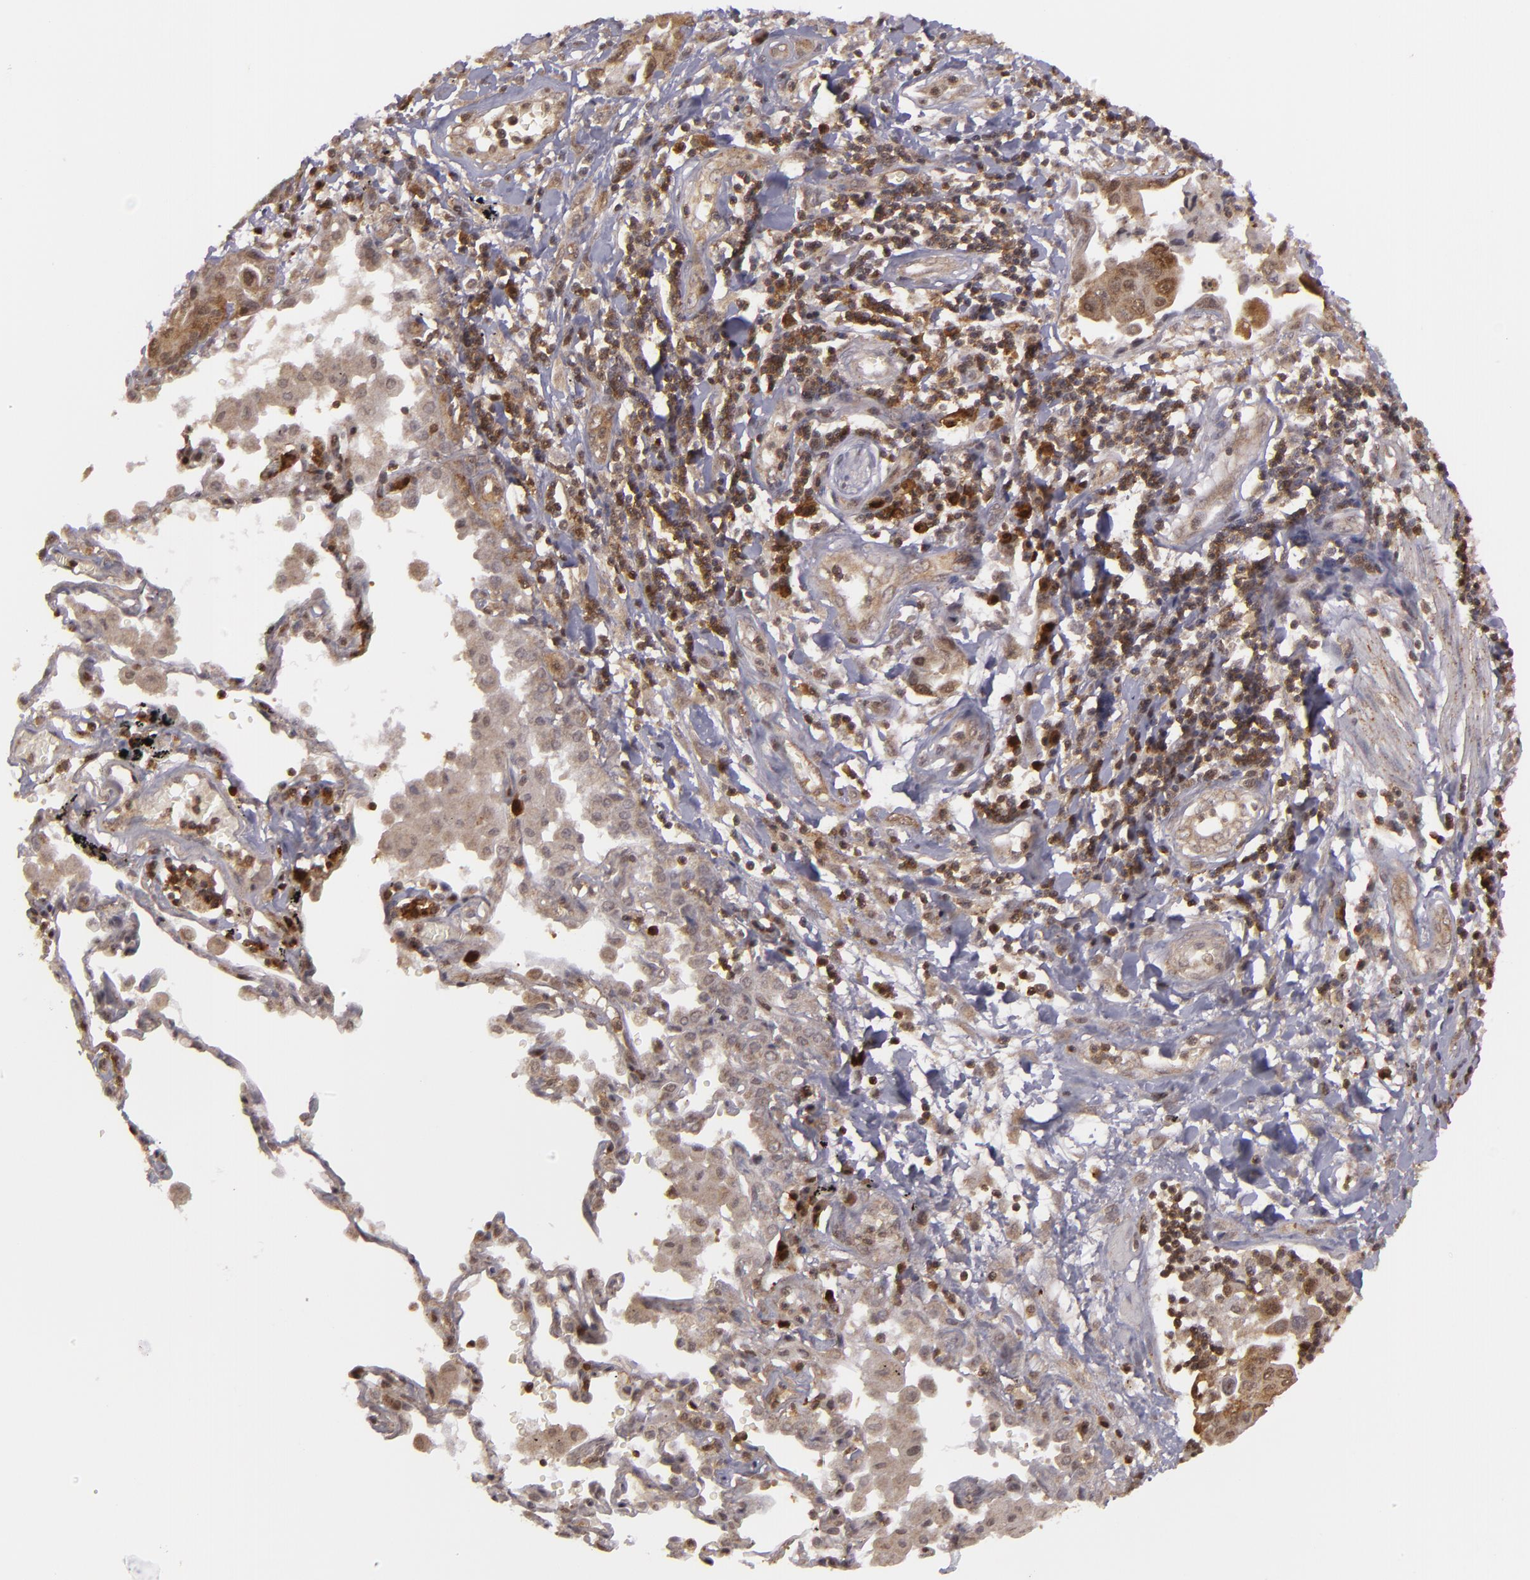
{"staining": {"intensity": "moderate", "quantity": ">75%", "location": "cytoplasmic/membranous"}, "tissue": "lung cancer", "cell_type": "Tumor cells", "image_type": "cancer", "snomed": [{"axis": "morphology", "description": "Adenocarcinoma, NOS"}, {"axis": "topography", "description": "Lung"}], "caption": "Immunohistochemical staining of human lung cancer (adenocarcinoma) displays medium levels of moderate cytoplasmic/membranous protein expression in approximately >75% of tumor cells.", "gene": "ZBTB33", "patient": {"sex": "male", "age": 64}}